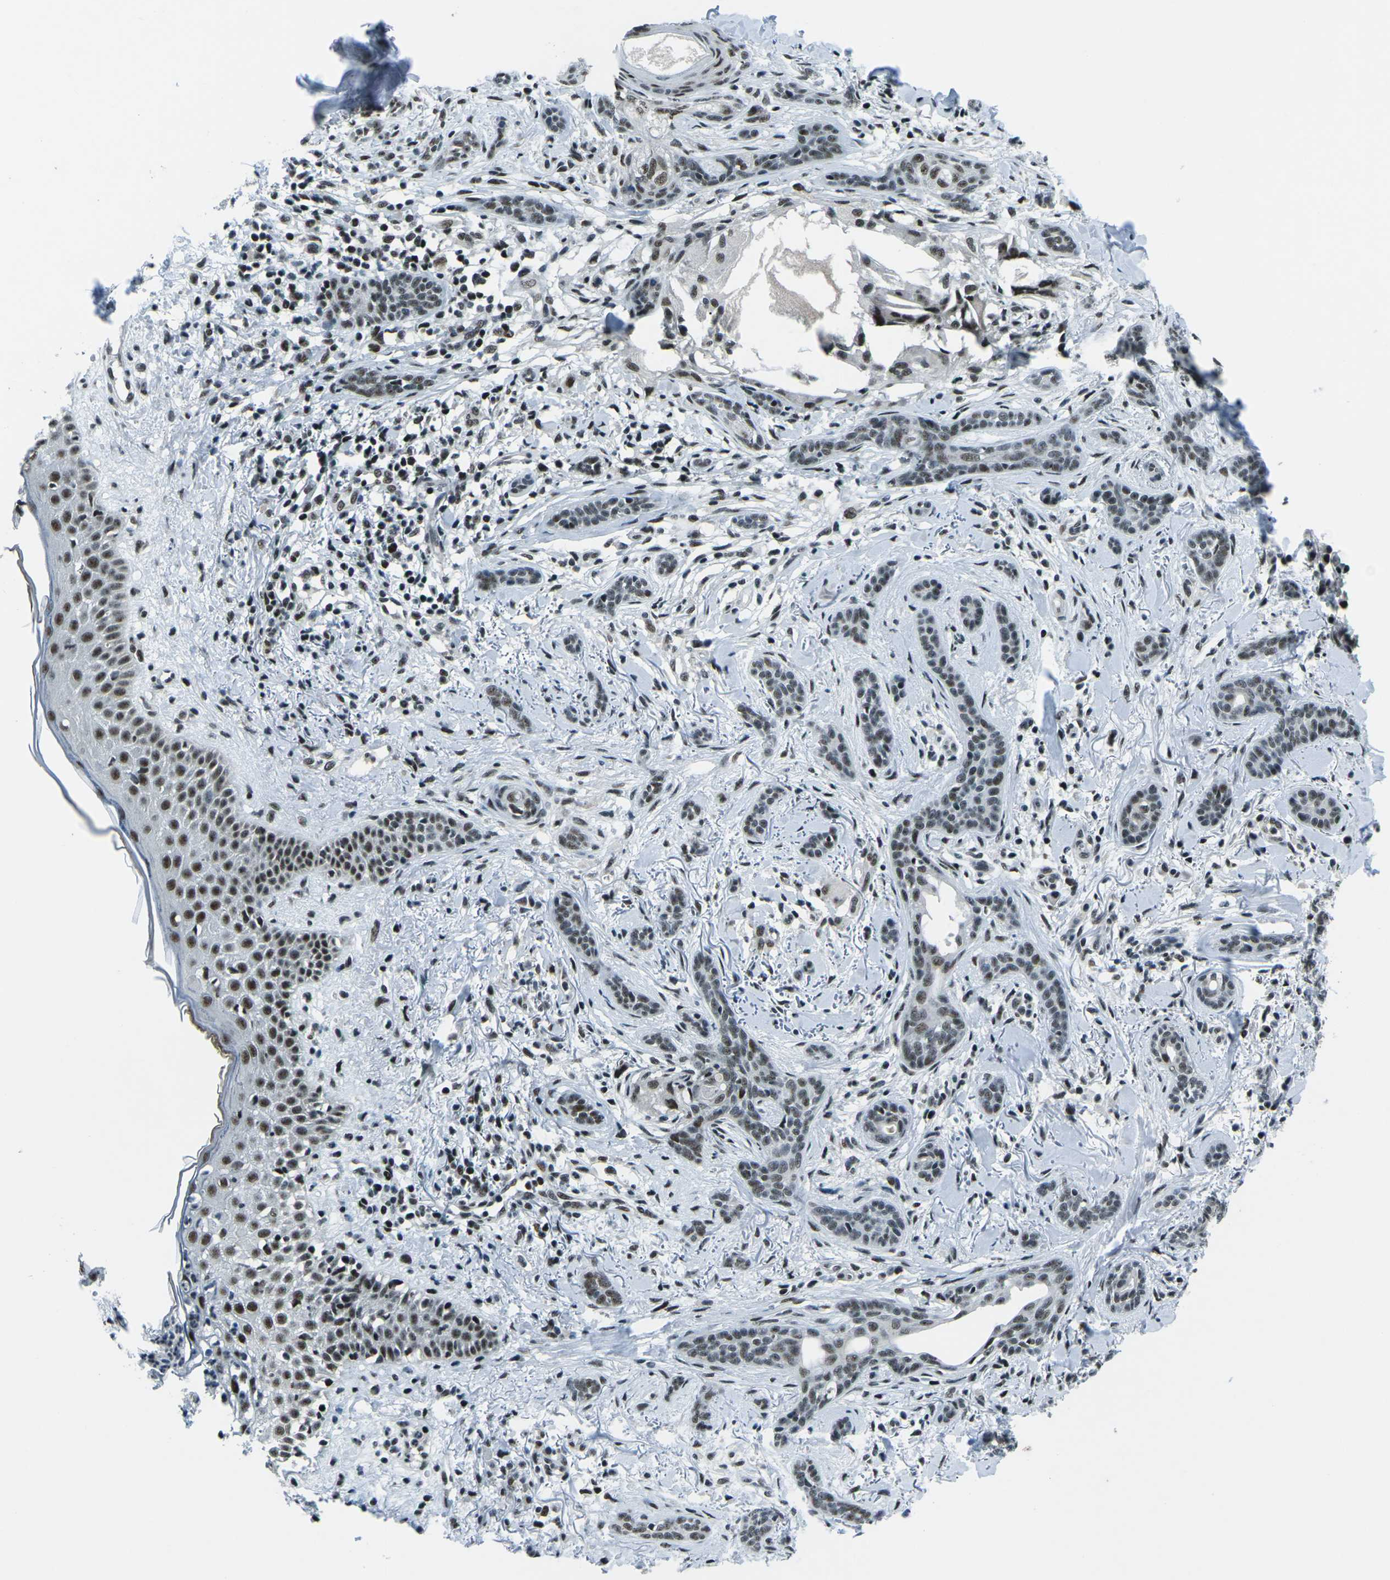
{"staining": {"intensity": "weak", "quantity": "25%-75%", "location": "nuclear"}, "tissue": "skin cancer", "cell_type": "Tumor cells", "image_type": "cancer", "snomed": [{"axis": "morphology", "description": "Basal cell carcinoma"}, {"axis": "morphology", "description": "Adnexal tumor, benign"}, {"axis": "topography", "description": "Skin"}], "caption": "A brown stain shows weak nuclear staining of a protein in skin cancer (benign adnexal tumor) tumor cells.", "gene": "RBL2", "patient": {"sex": "female", "age": 42}}